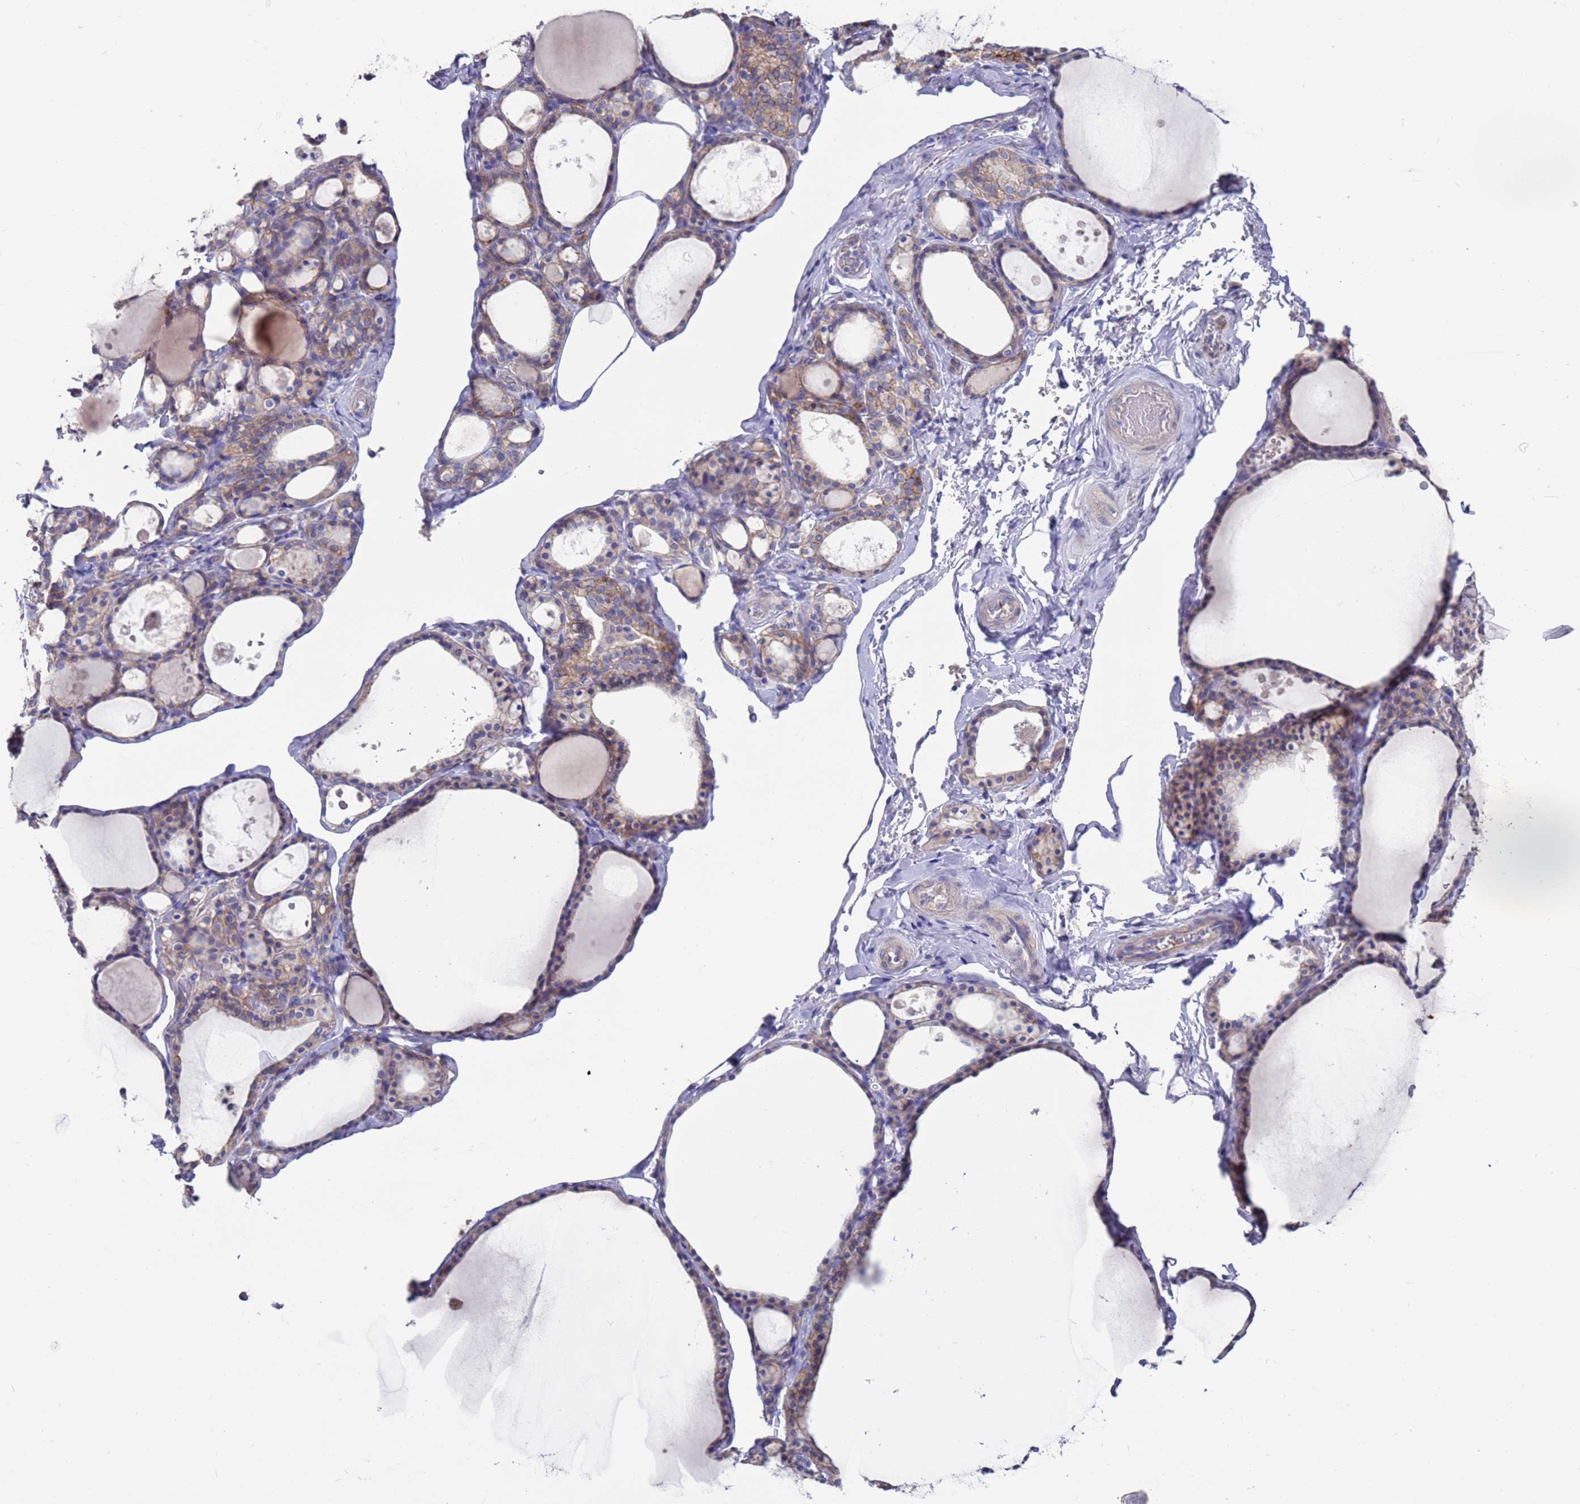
{"staining": {"intensity": "moderate", "quantity": "25%-75%", "location": "cytoplasmic/membranous"}, "tissue": "thyroid gland", "cell_type": "Glandular cells", "image_type": "normal", "snomed": [{"axis": "morphology", "description": "Normal tissue, NOS"}, {"axis": "topography", "description": "Thyroid gland"}], "caption": "Benign thyroid gland shows moderate cytoplasmic/membranous expression in about 25%-75% of glandular cells, visualized by immunohistochemistry. (DAB IHC with brightfield microscopy, high magnification).", "gene": "KRTCAP3", "patient": {"sex": "male", "age": 56}}